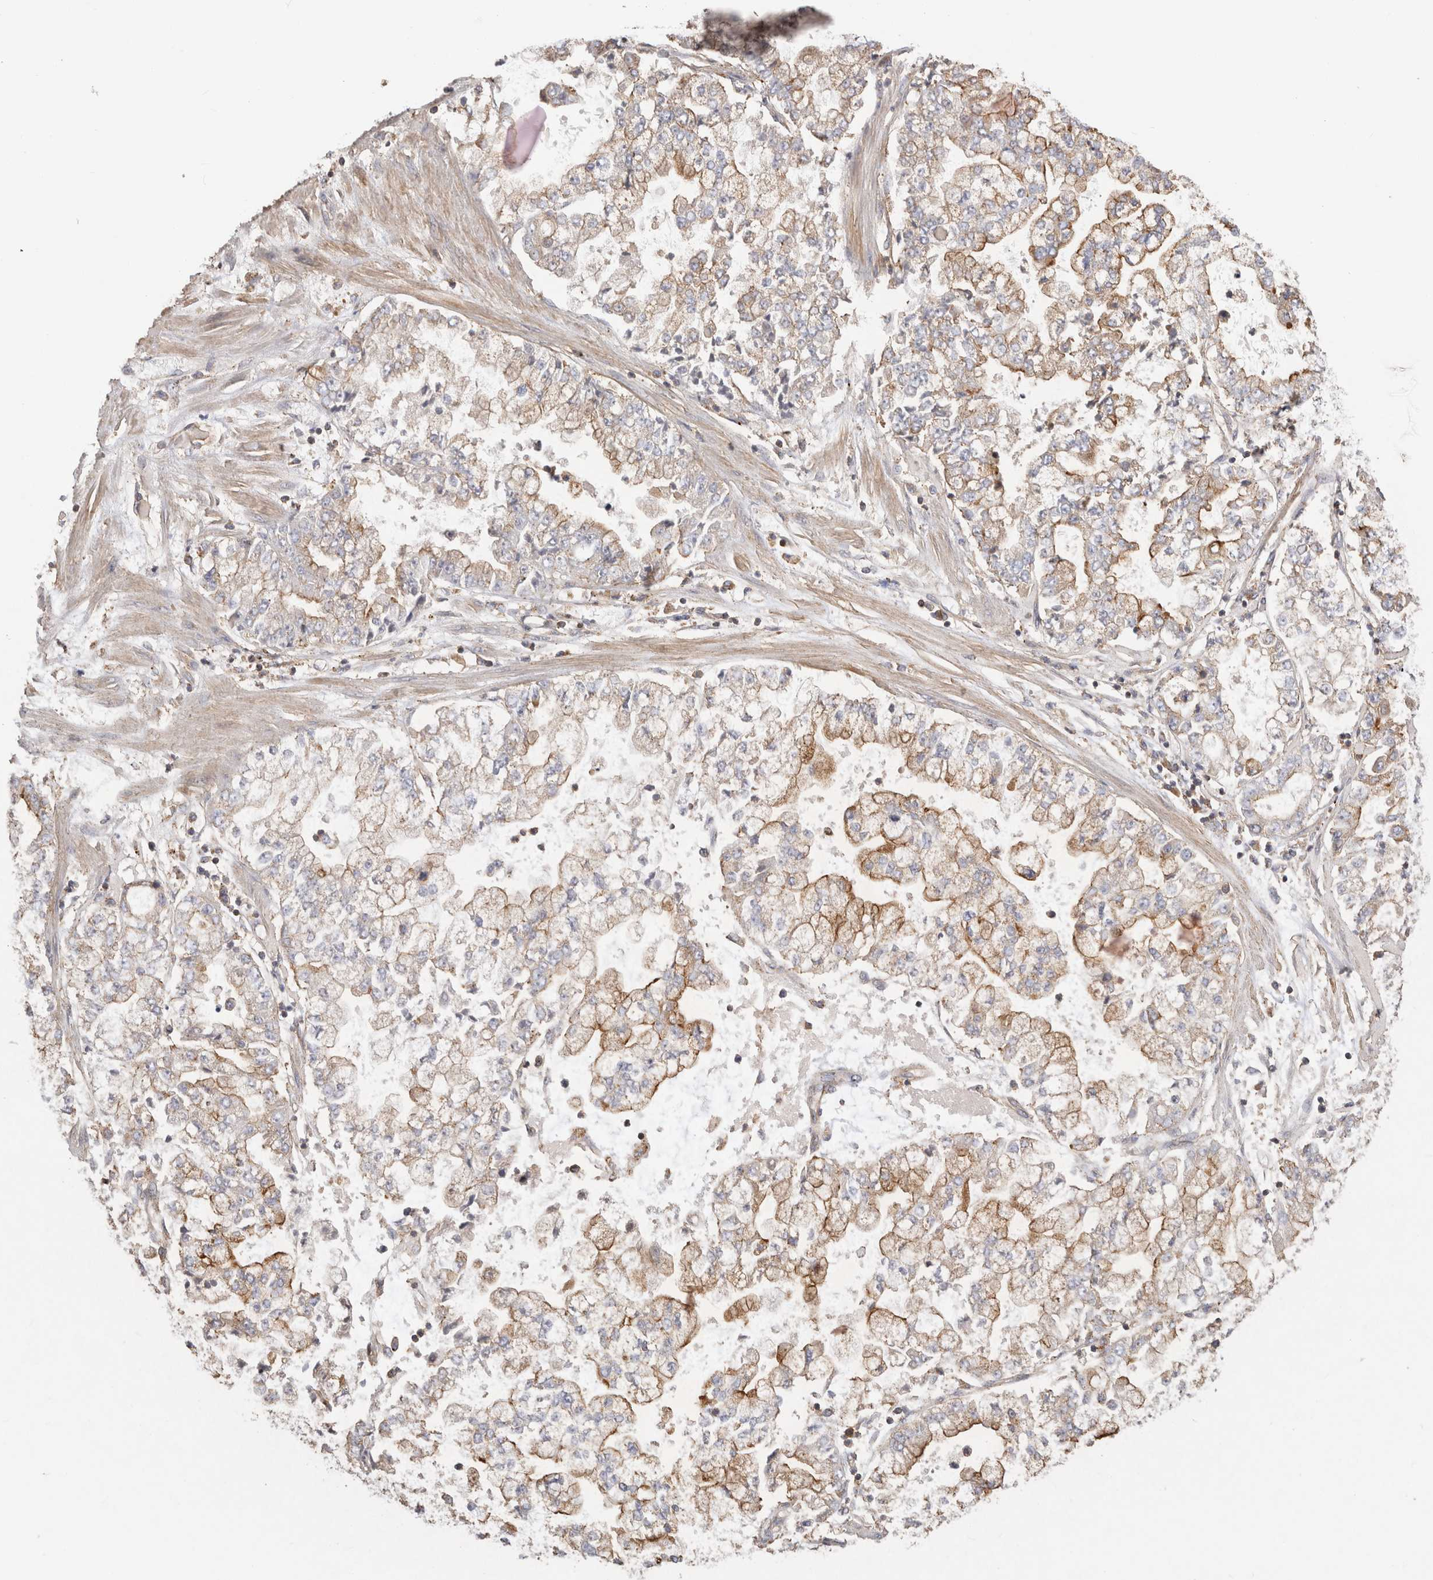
{"staining": {"intensity": "moderate", "quantity": "<25%", "location": "cytoplasmic/membranous"}, "tissue": "stomach cancer", "cell_type": "Tumor cells", "image_type": "cancer", "snomed": [{"axis": "morphology", "description": "Adenocarcinoma, NOS"}, {"axis": "topography", "description": "Stomach"}], "caption": "Stomach cancer stained with a protein marker shows moderate staining in tumor cells.", "gene": "CHMP6", "patient": {"sex": "male", "age": 76}}